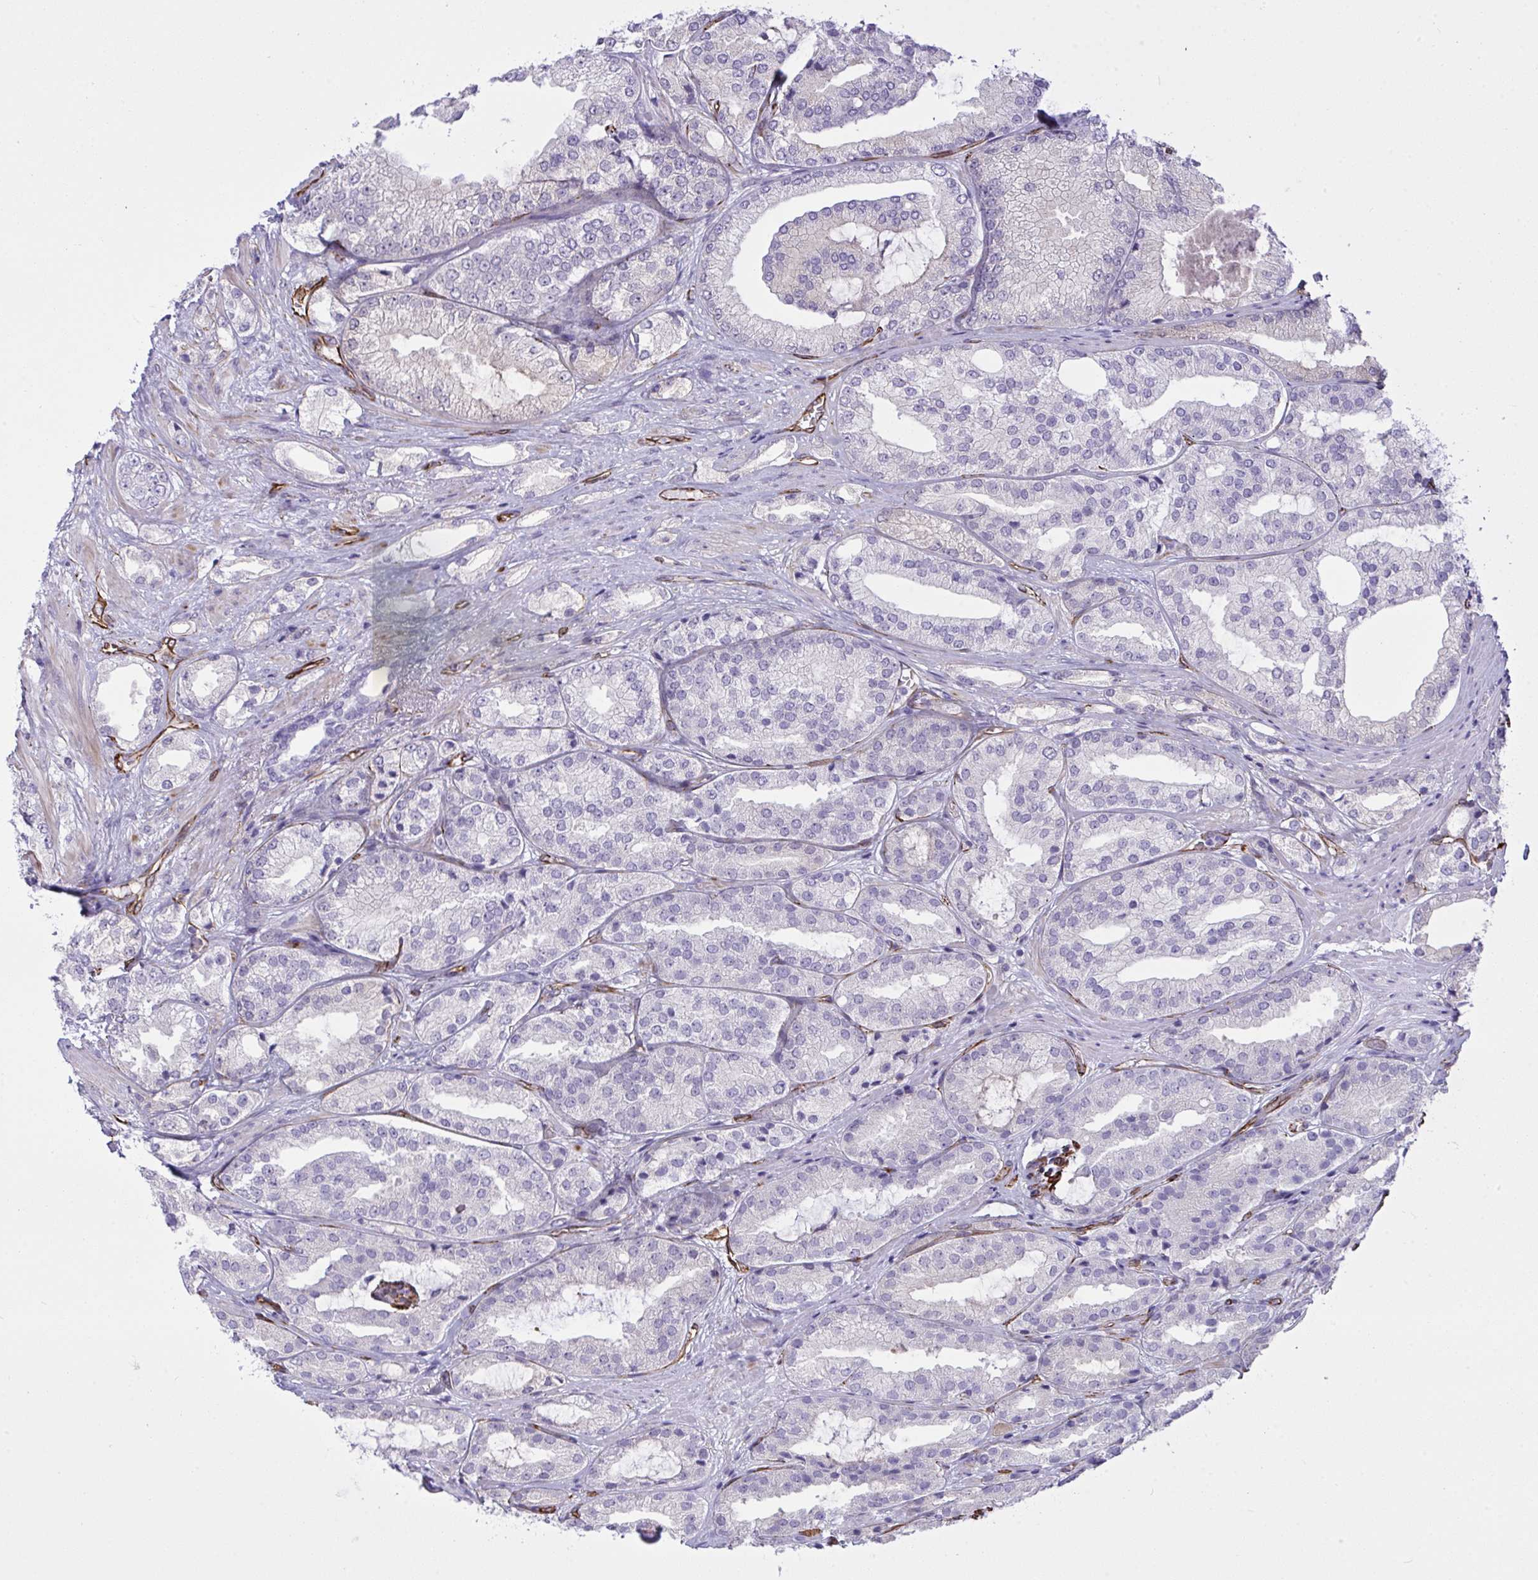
{"staining": {"intensity": "negative", "quantity": "none", "location": "none"}, "tissue": "prostate cancer", "cell_type": "Tumor cells", "image_type": "cancer", "snomed": [{"axis": "morphology", "description": "Adenocarcinoma, High grade"}, {"axis": "topography", "description": "Prostate"}], "caption": "The IHC histopathology image has no significant positivity in tumor cells of prostate cancer (high-grade adenocarcinoma) tissue.", "gene": "SLC35B1", "patient": {"sex": "male", "age": 68}}